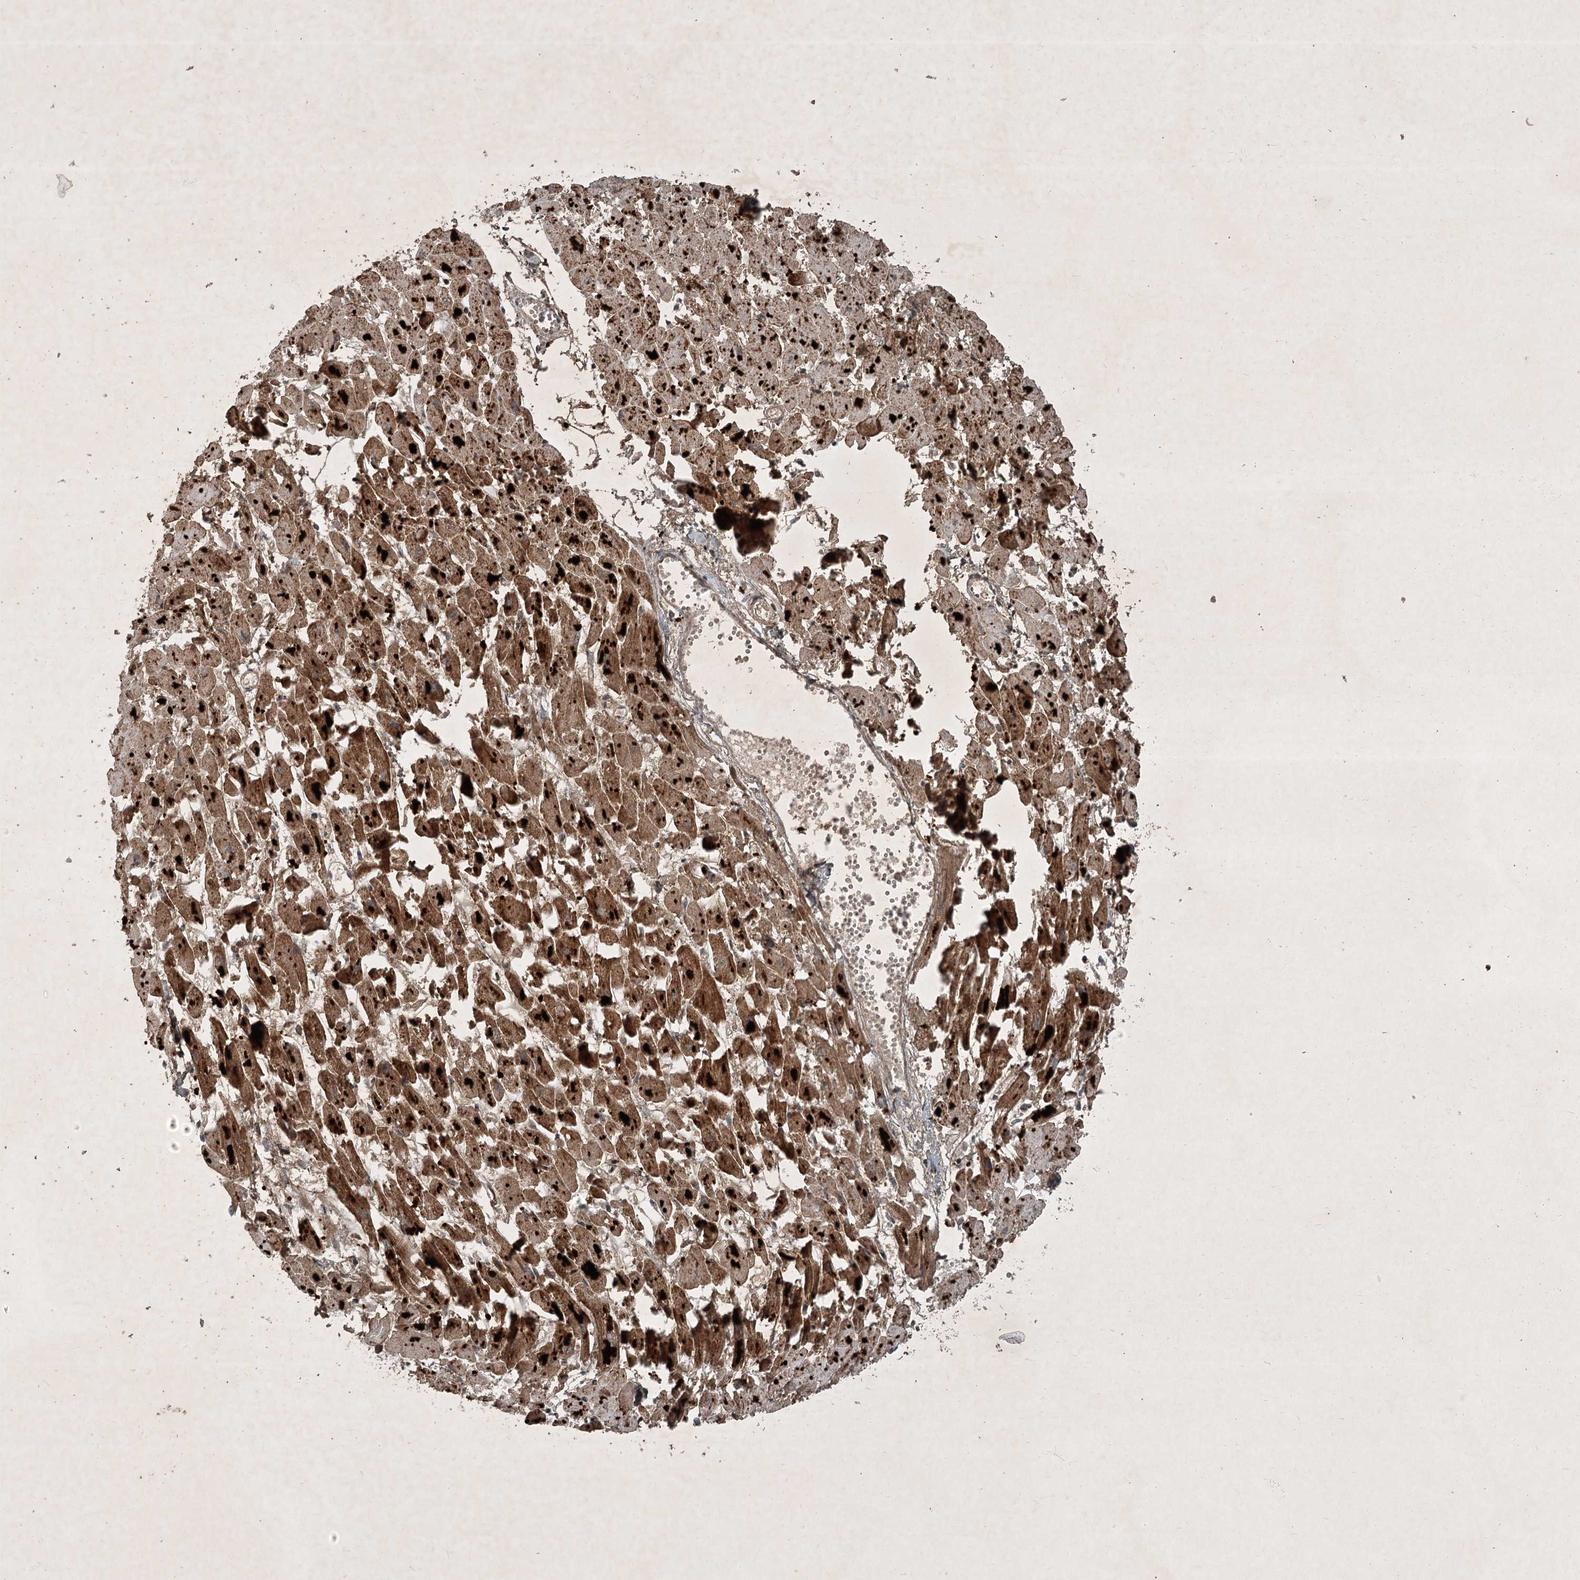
{"staining": {"intensity": "strong", "quantity": ">75%", "location": "cytoplasmic/membranous"}, "tissue": "heart muscle", "cell_type": "Cardiomyocytes", "image_type": "normal", "snomed": [{"axis": "morphology", "description": "Normal tissue, NOS"}, {"axis": "topography", "description": "Heart"}], "caption": "Protein staining shows strong cytoplasmic/membranous positivity in approximately >75% of cardiomyocytes in benign heart muscle. The staining was performed using DAB (3,3'-diaminobenzidine) to visualize the protein expression in brown, while the nuclei were stained in blue with hematoxylin (Magnification: 20x).", "gene": "UNC93A", "patient": {"sex": "female", "age": 64}}